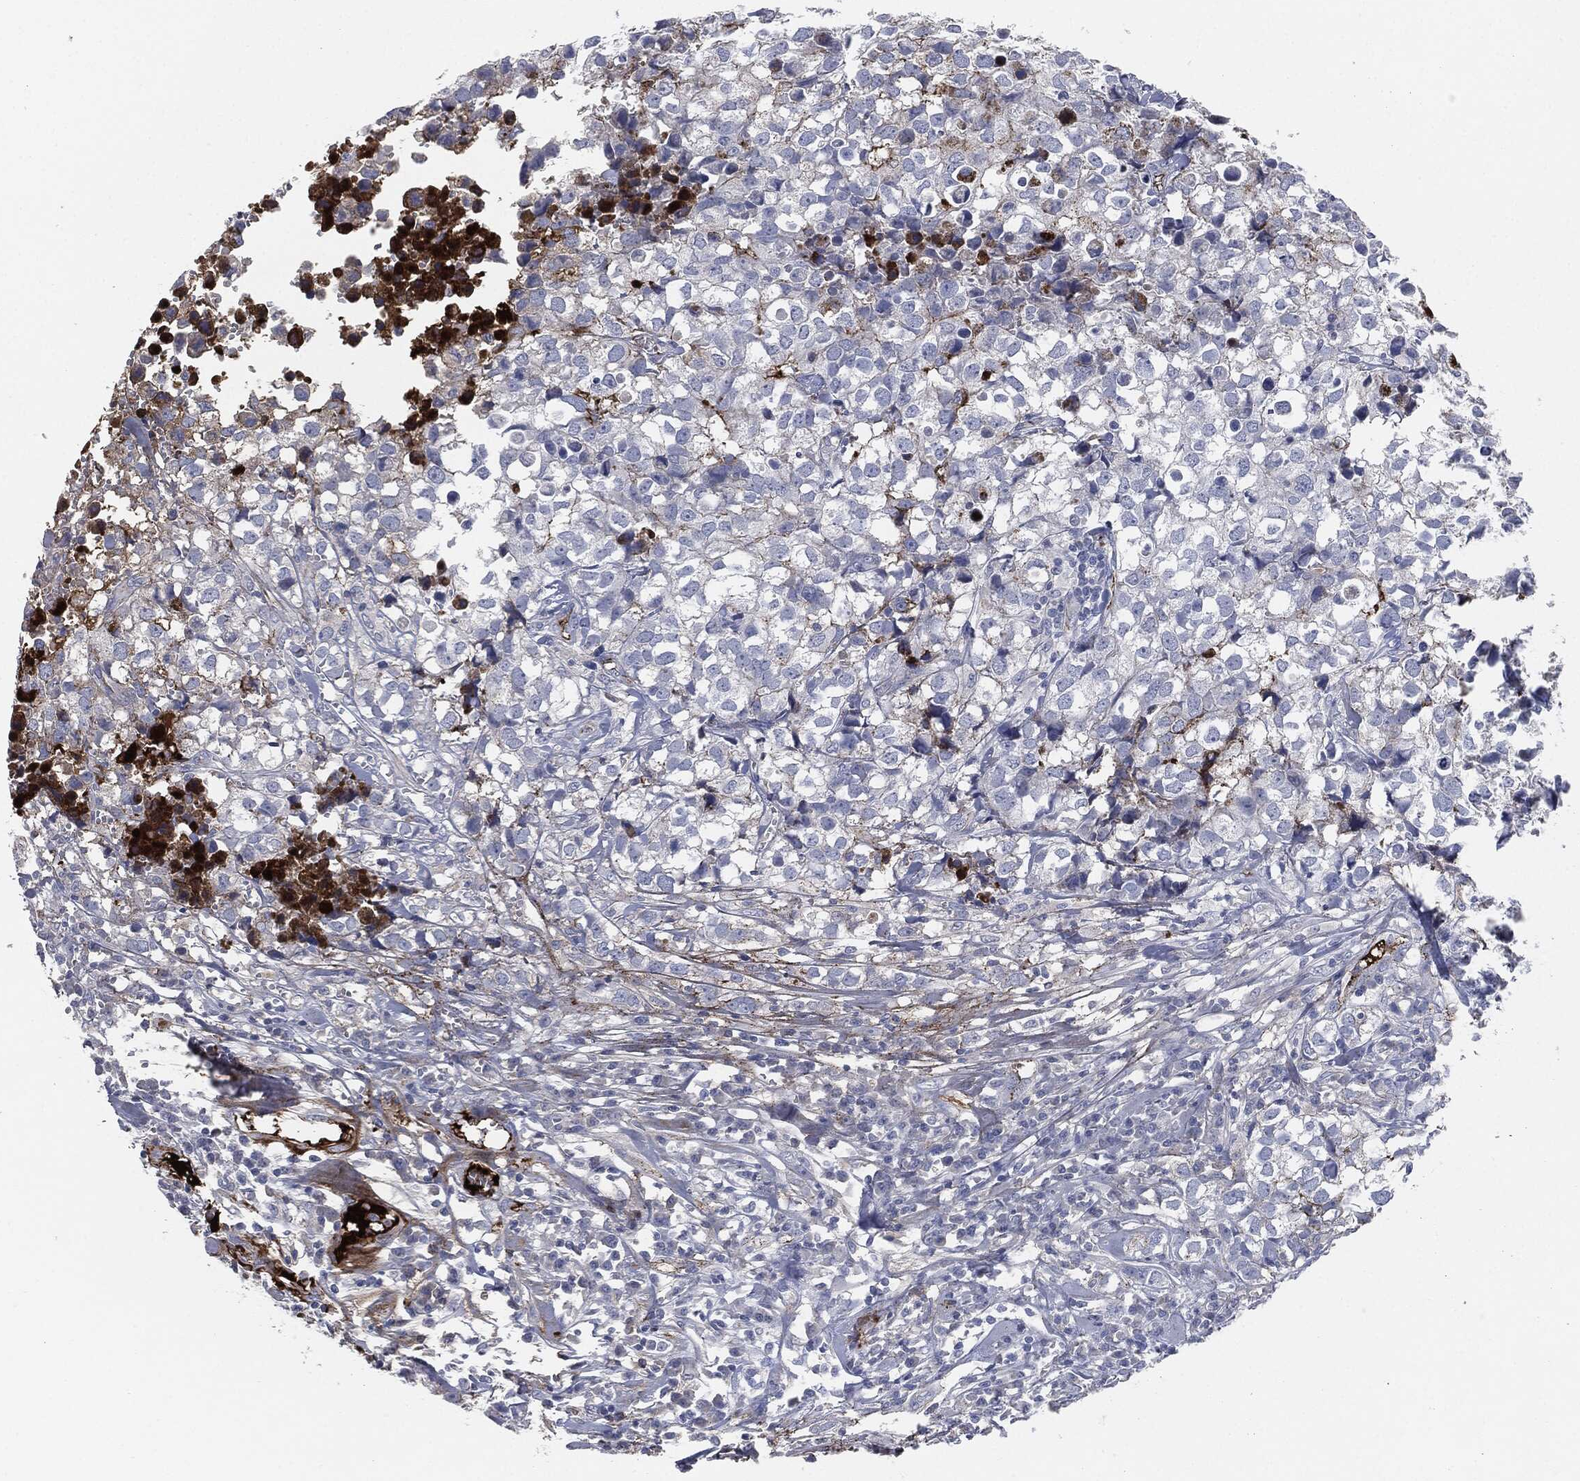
{"staining": {"intensity": "strong", "quantity": "<25%", "location": "cytoplasmic/membranous"}, "tissue": "breast cancer", "cell_type": "Tumor cells", "image_type": "cancer", "snomed": [{"axis": "morphology", "description": "Duct carcinoma"}, {"axis": "topography", "description": "Breast"}], "caption": "Human breast cancer (invasive ductal carcinoma) stained with a brown dye exhibits strong cytoplasmic/membranous positive expression in about <25% of tumor cells.", "gene": "APOB", "patient": {"sex": "female", "age": 30}}